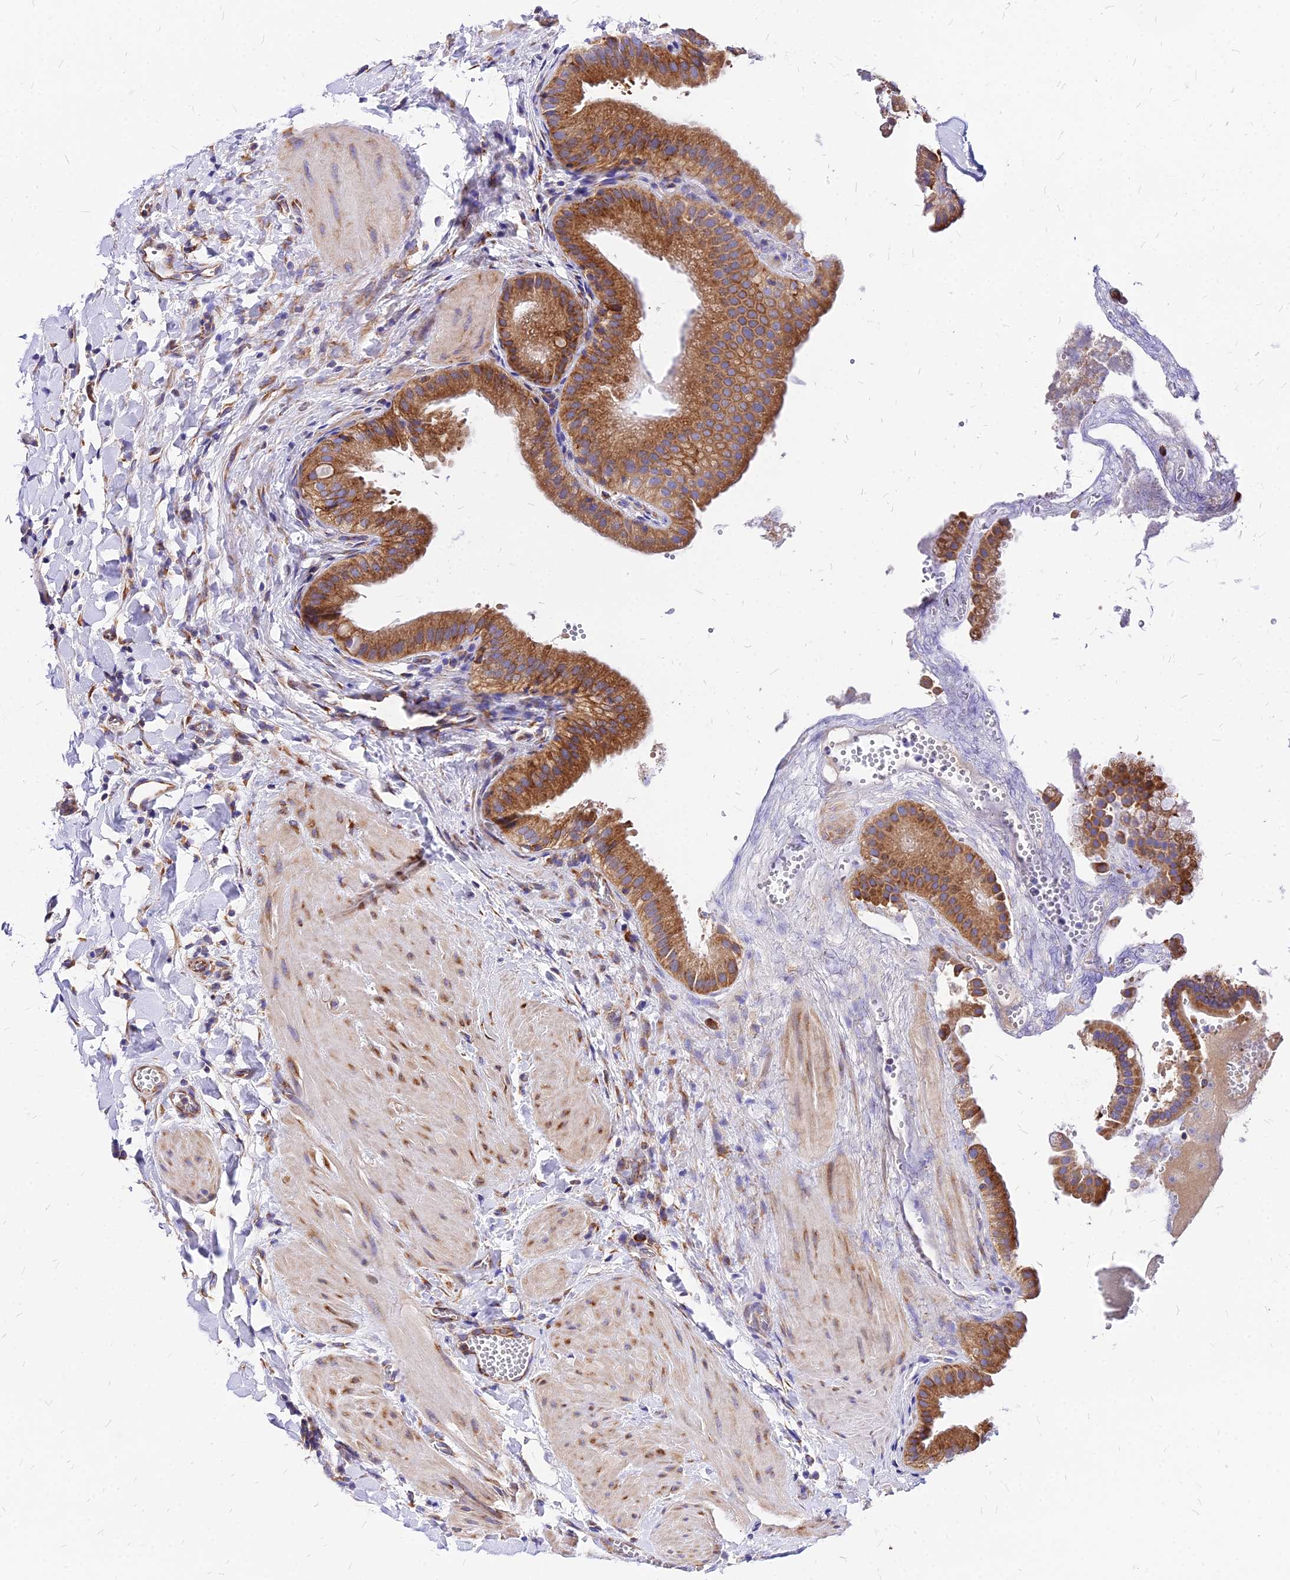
{"staining": {"intensity": "moderate", "quantity": ">75%", "location": "cytoplasmic/membranous"}, "tissue": "gallbladder", "cell_type": "Glandular cells", "image_type": "normal", "snomed": [{"axis": "morphology", "description": "Normal tissue, NOS"}, {"axis": "topography", "description": "Gallbladder"}], "caption": "This is a micrograph of immunohistochemistry (IHC) staining of benign gallbladder, which shows moderate positivity in the cytoplasmic/membranous of glandular cells.", "gene": "RPL19", "patient": {"sex": "male", "age": 55}}